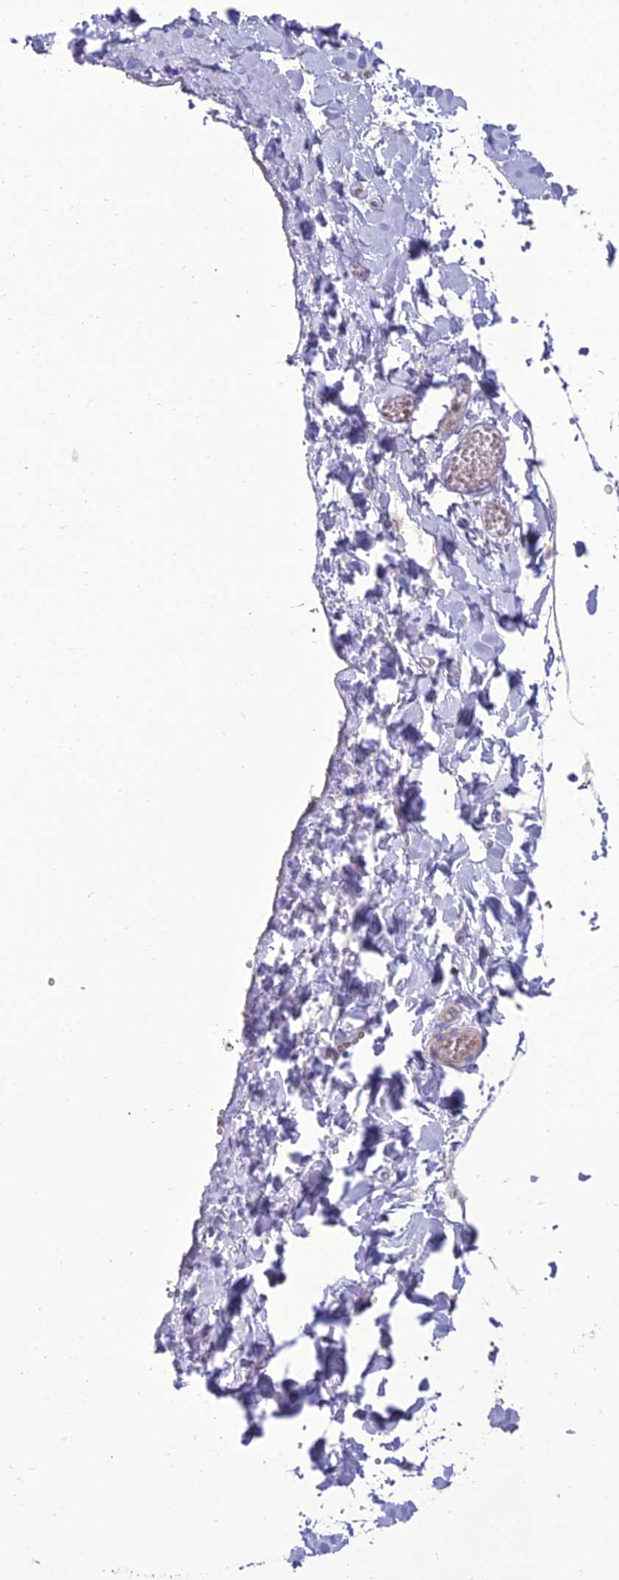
{"staining": {"intensity": "moderate", "quantity": "<25%", "location": "nuclear"}, "tissue": "adipose tissue", "cell_type": "Adipocytes", "image_type": "normal", "snomed": [{"axis": "morphology", "description": "Normal tissue, NOS"}, {"axis": "topography", "description": "Gallbladder"}, {"axis": "topography", "description": "Peripheral nerve tissue"}], "caption": "Benign adipose tissue reveals moderate nuclear expression in approximately <25% of adipocytes, visualized by immunohistochemistry. Using DAB (brown) and hematoxylin (blue) stains, captured at high magnification using brightfield microscopy.", "gene": "RANBP3", "patient": {"sex": "male", "age": 38}}